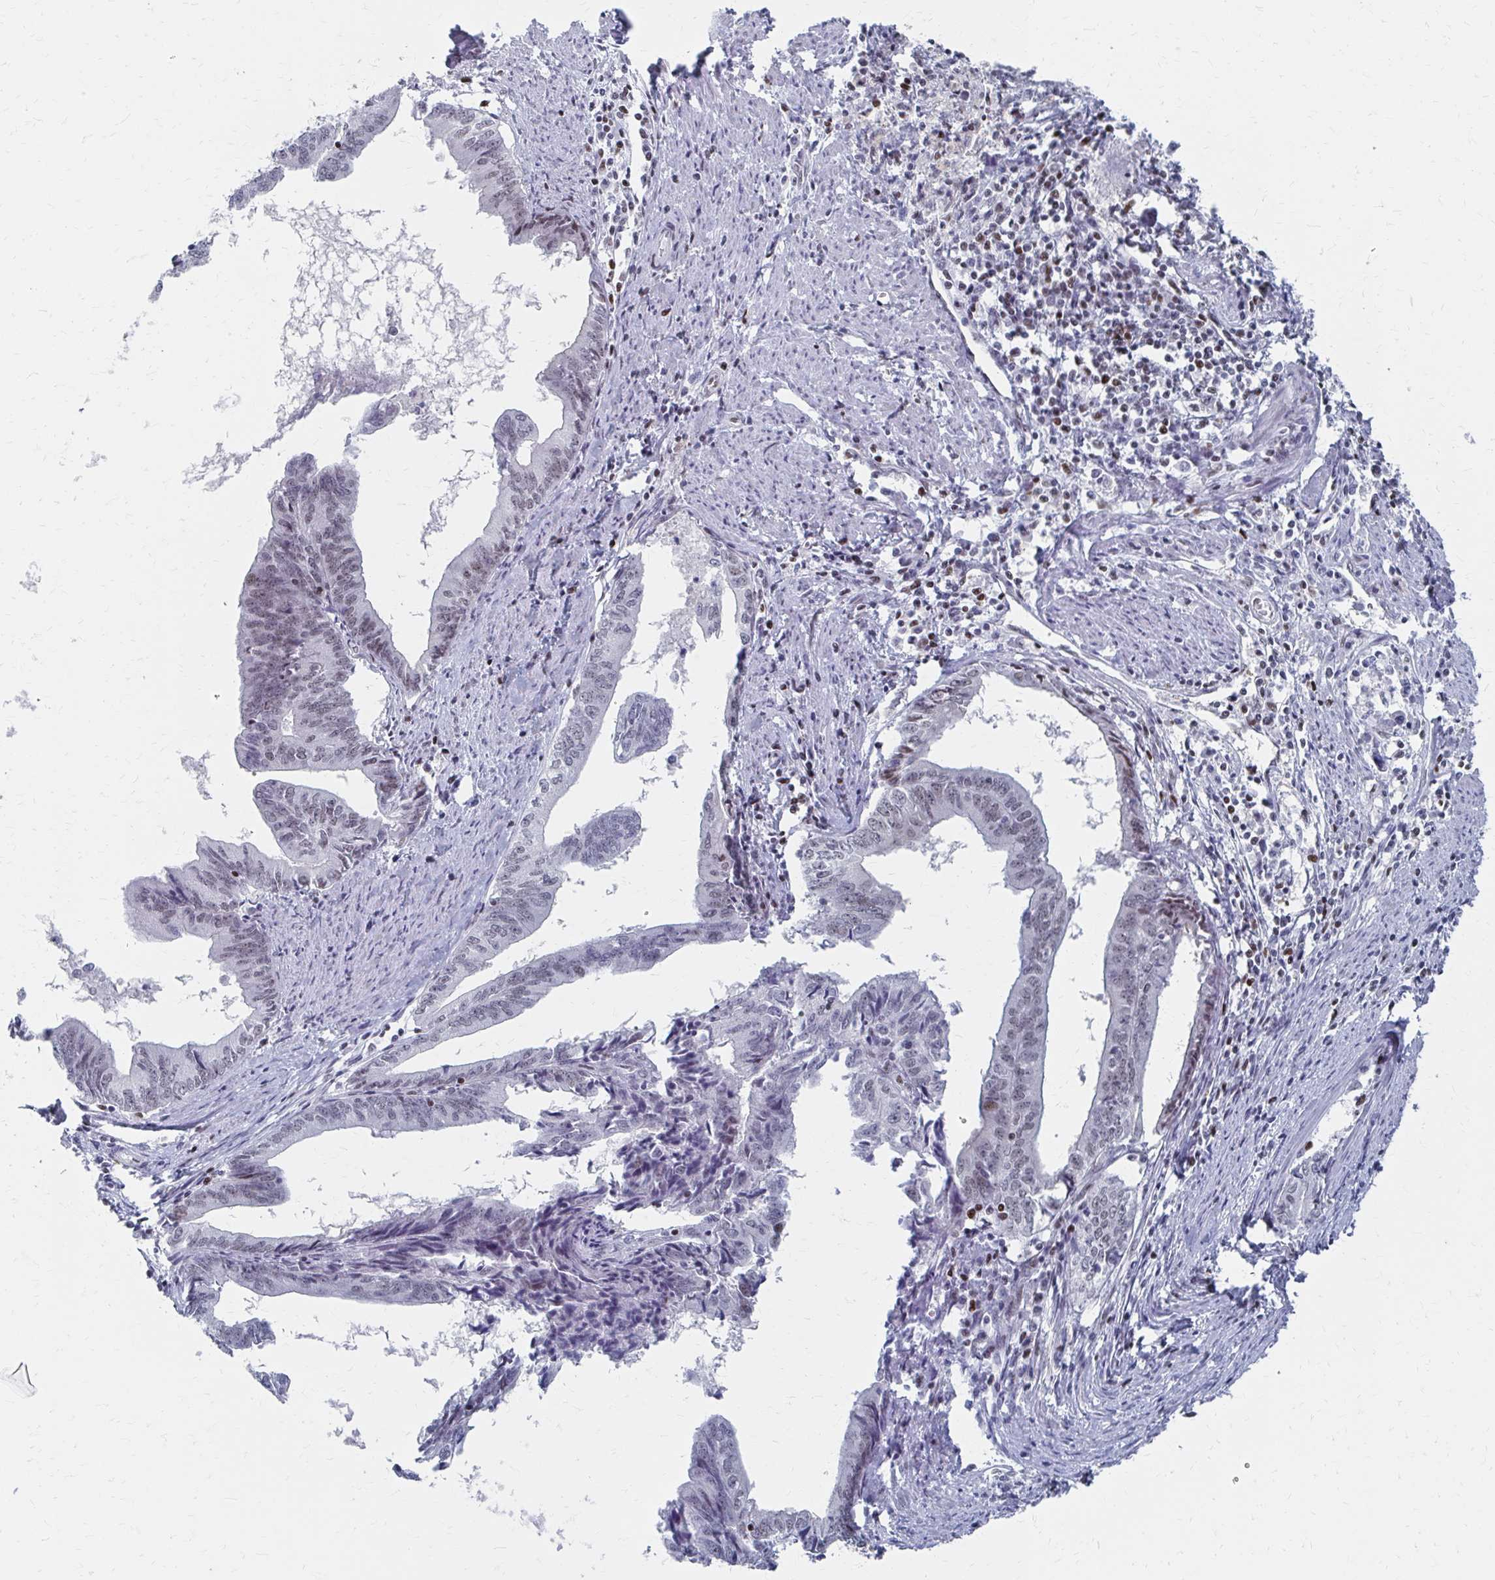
{"staining": {"intensity": "weak", "quantity": "25%-75%", "location": "nuclear"}, "tissue": "endometrial cancer", "cell_type": "Tumor cells", "image_type": "cancer", "snomed": [{"axis": "morphology", "description": "Adenocarcinoma, NOS"}, {"axis": "topography", "description": "Endometrium"}], "caption": "The histopathology image shows staining of endometrial adenocarcinoma, revealing weak nuclear protein expression (brown color) within tumor cells.", "gene": "CDIN1", "patient": {"sex": "female", "age": 65}}